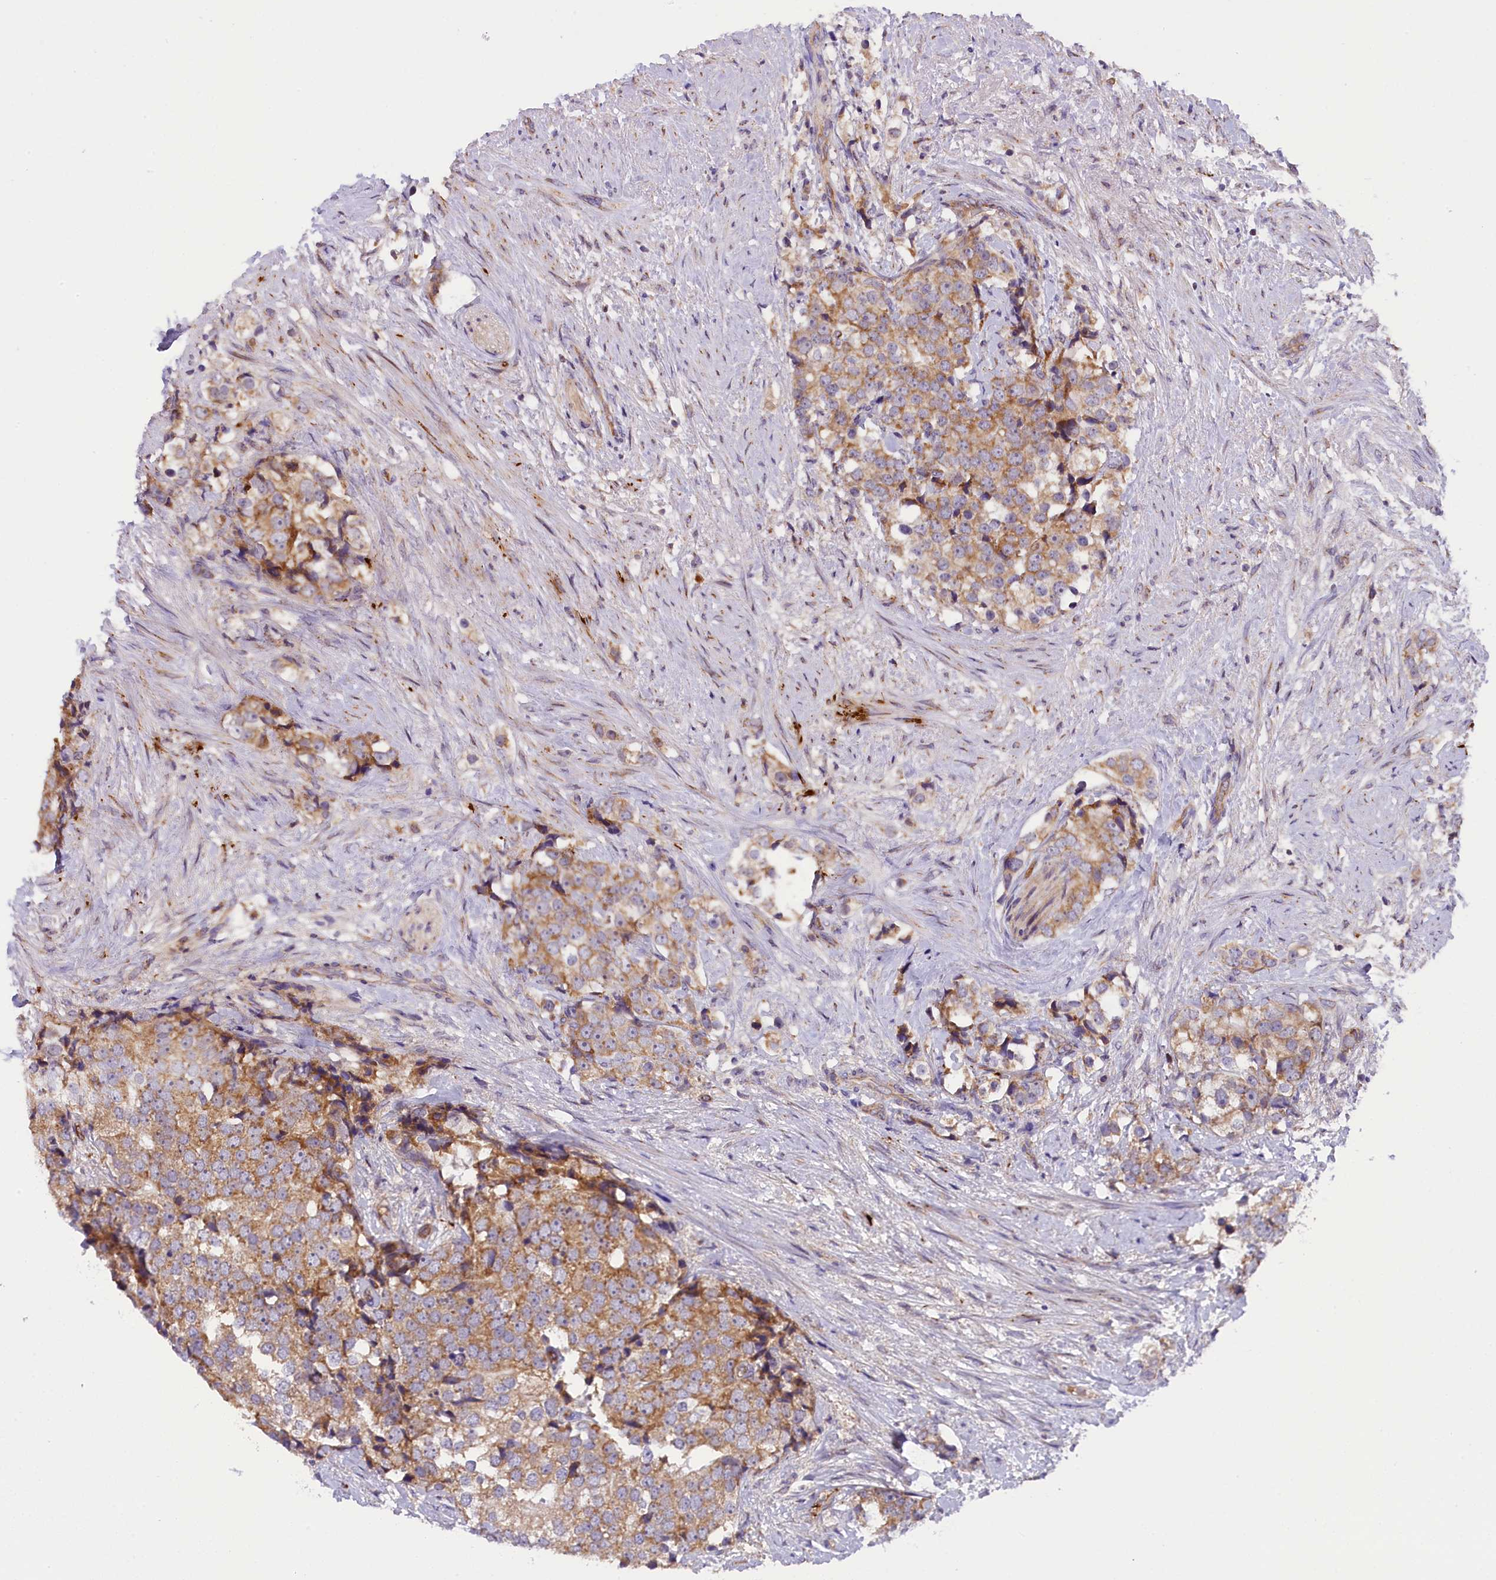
{"staining": {"intensity": "moderate", "quantity": ">75%", "location": "cytoplasmic/membranous"}, "tissue": "prostate cancer", "cell_type": "Tumor cells", "image_type": "cancer", "snomed": [{"axis": "morphology", "description": "Adenocarcinoma, High grade"}, {"axis": "topography", "description": "Prostate"}], "caption": "An immunohistochemistry histopathology image of tumor tissue is shown. Protein staining in brown shows moderate cytoplasmic/membranous positivity in prostate cancer within tumor cells.", "gene": "DNAJB9", "patient": {"sex": "male", "age": 49}}